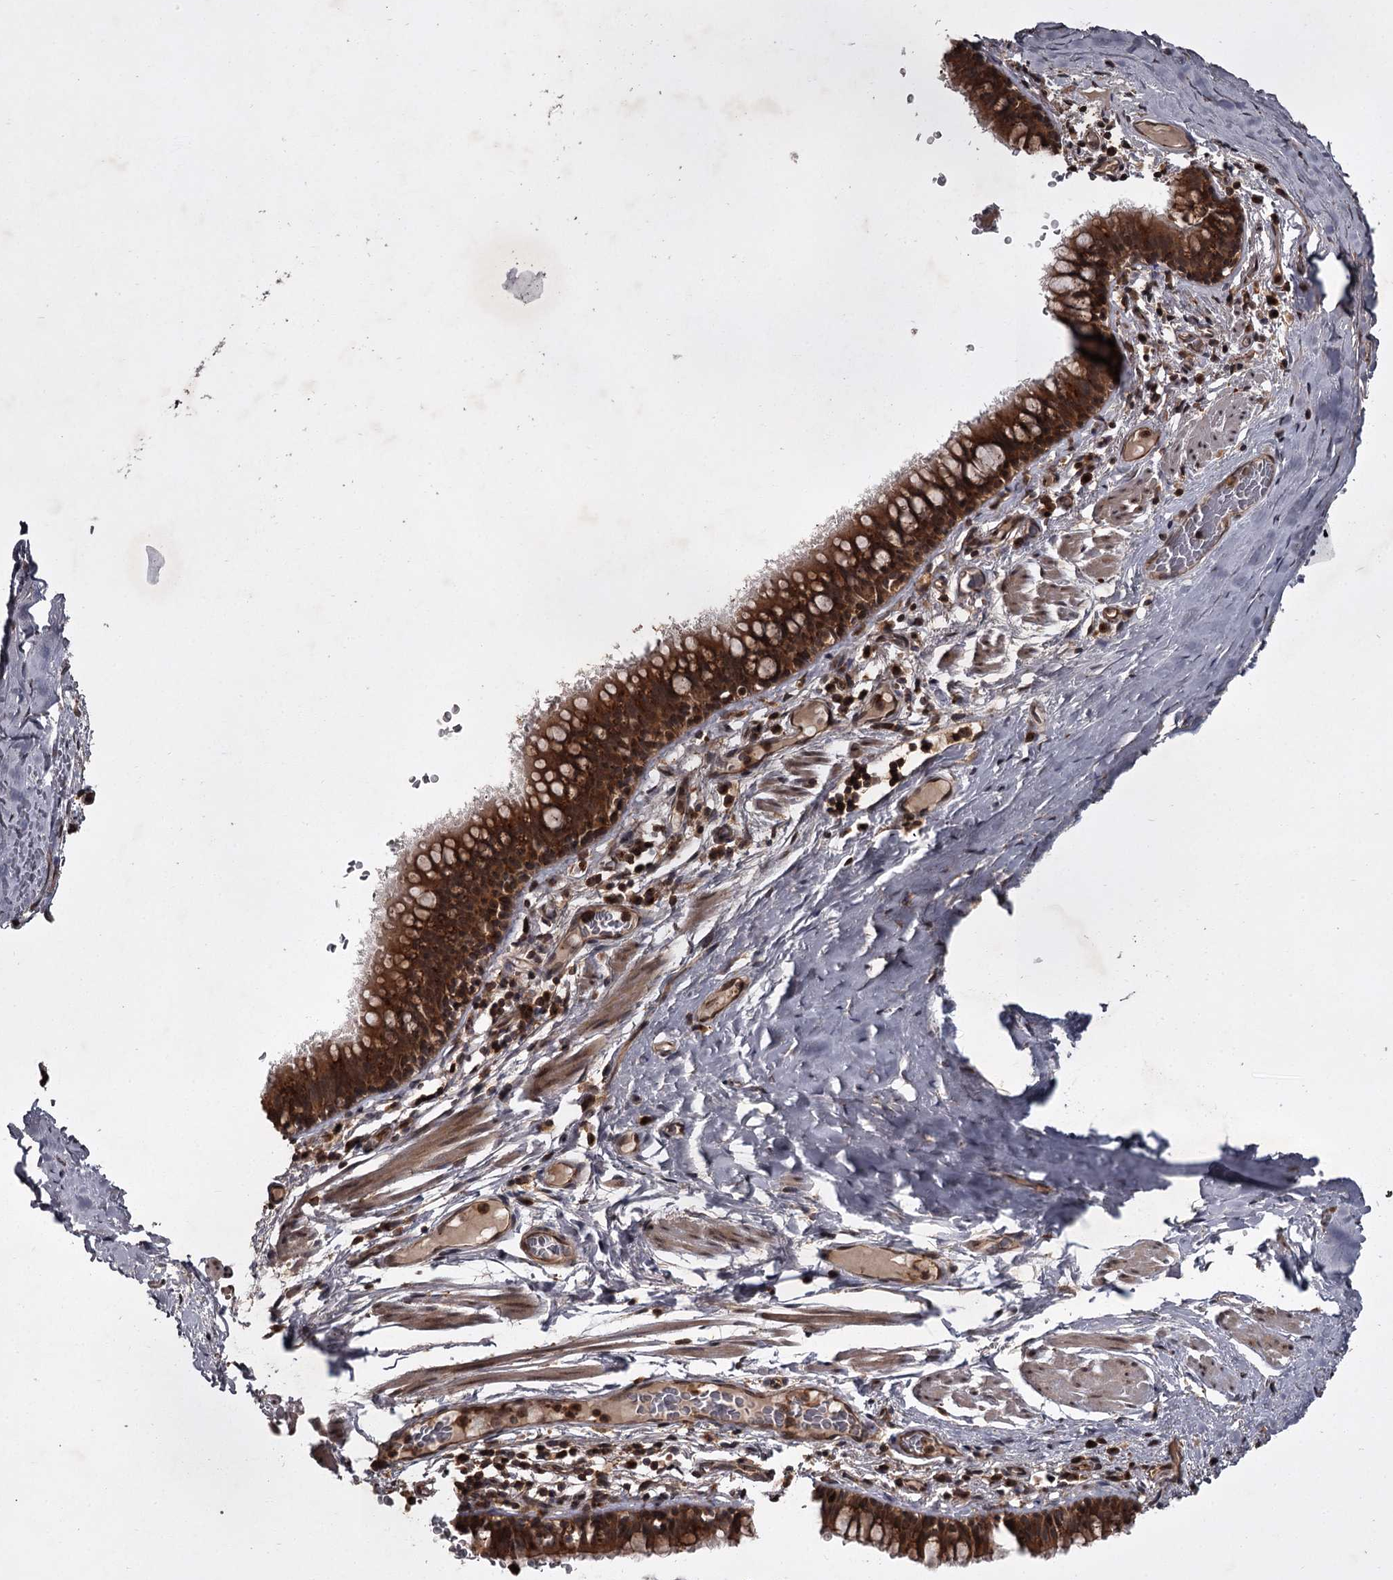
{"staining": {"intensity": "strong", "quantity": ">75%", "location": "cytoplasmic/membranous,nuclear"}, "tissue": "bronchus", "cell_type": "Respiratory epithelial cells", "image_type": "normal", "snomed": [{"axis": "morphology", "description": "Normal tissue, NOS"}, {"axis": "topography", "description": "Cartilage tissue"}, {"axis": "topography", "description": "Bronchus"}], "caption": "Immunohistochemical staining of normal human bronchus displays high levels of strong cytoplasmic/membranous,nuclear expression in about >75% of respiratory epithelial cells.", "gene": "TBC1D23", "patient": {"sex": "female", "age": 36}}